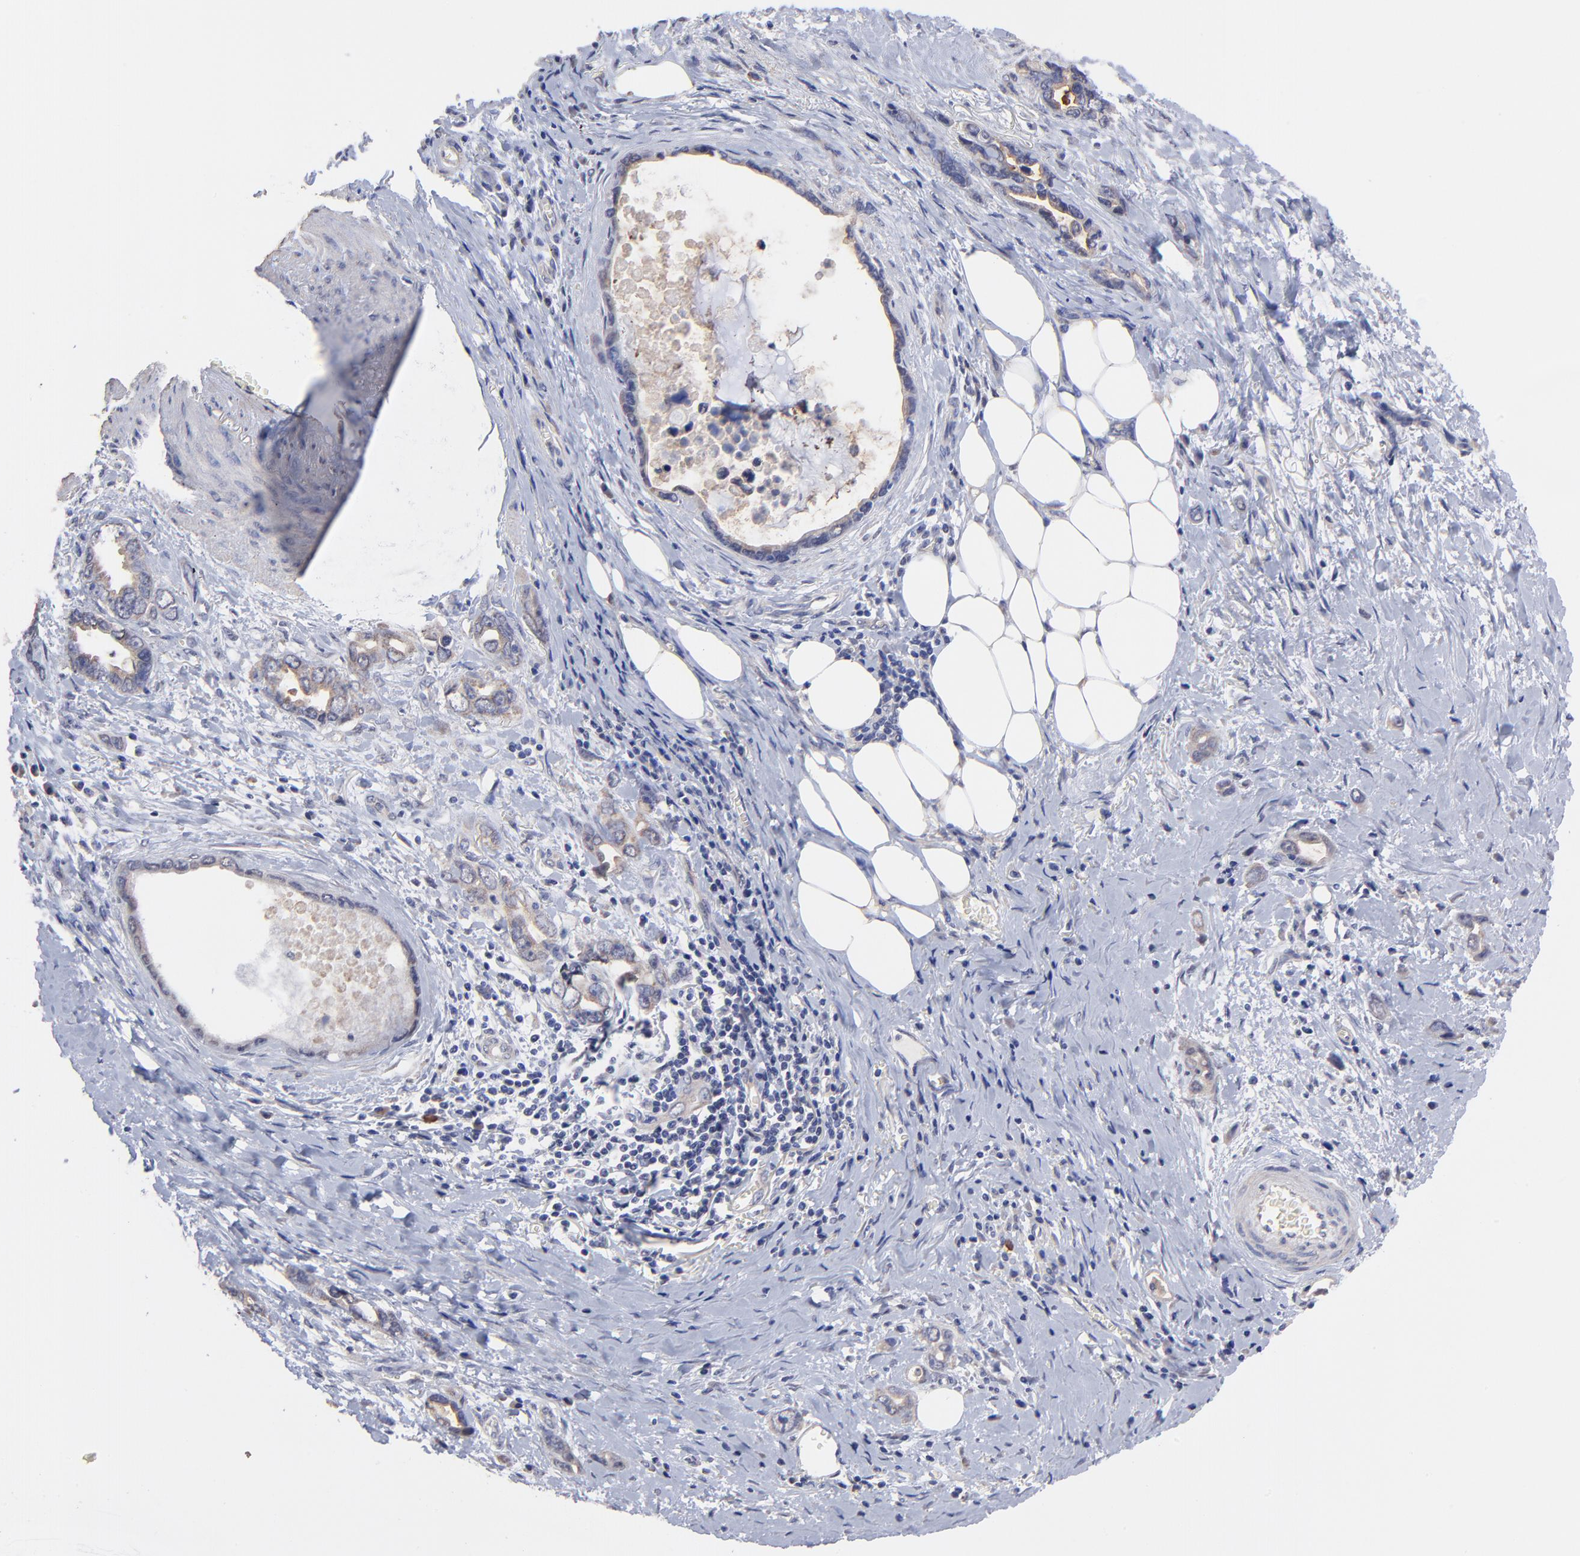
{"staining": {"intensity": "weak", "quantity": ">75%", "location": "cytoplasmic/membranous"}, "tissue": "stomach cancer", "cell_type": "Tumor cells", "image_type": "cancer", "snomed": [{"axis": "morphology", "description": "Adenocarcinoma, NOS"}, {"axis": "topography", "description": "Stomach"}], "caption": "Immunohistochemical staining of stomach adenocarcinoma demonstrates weak cytoplasmic/membranous protein staining in approximately >75% of tumor cells.", "gene": "BAIAP2L2", "patient": {"sex": "male", "age": 78}}